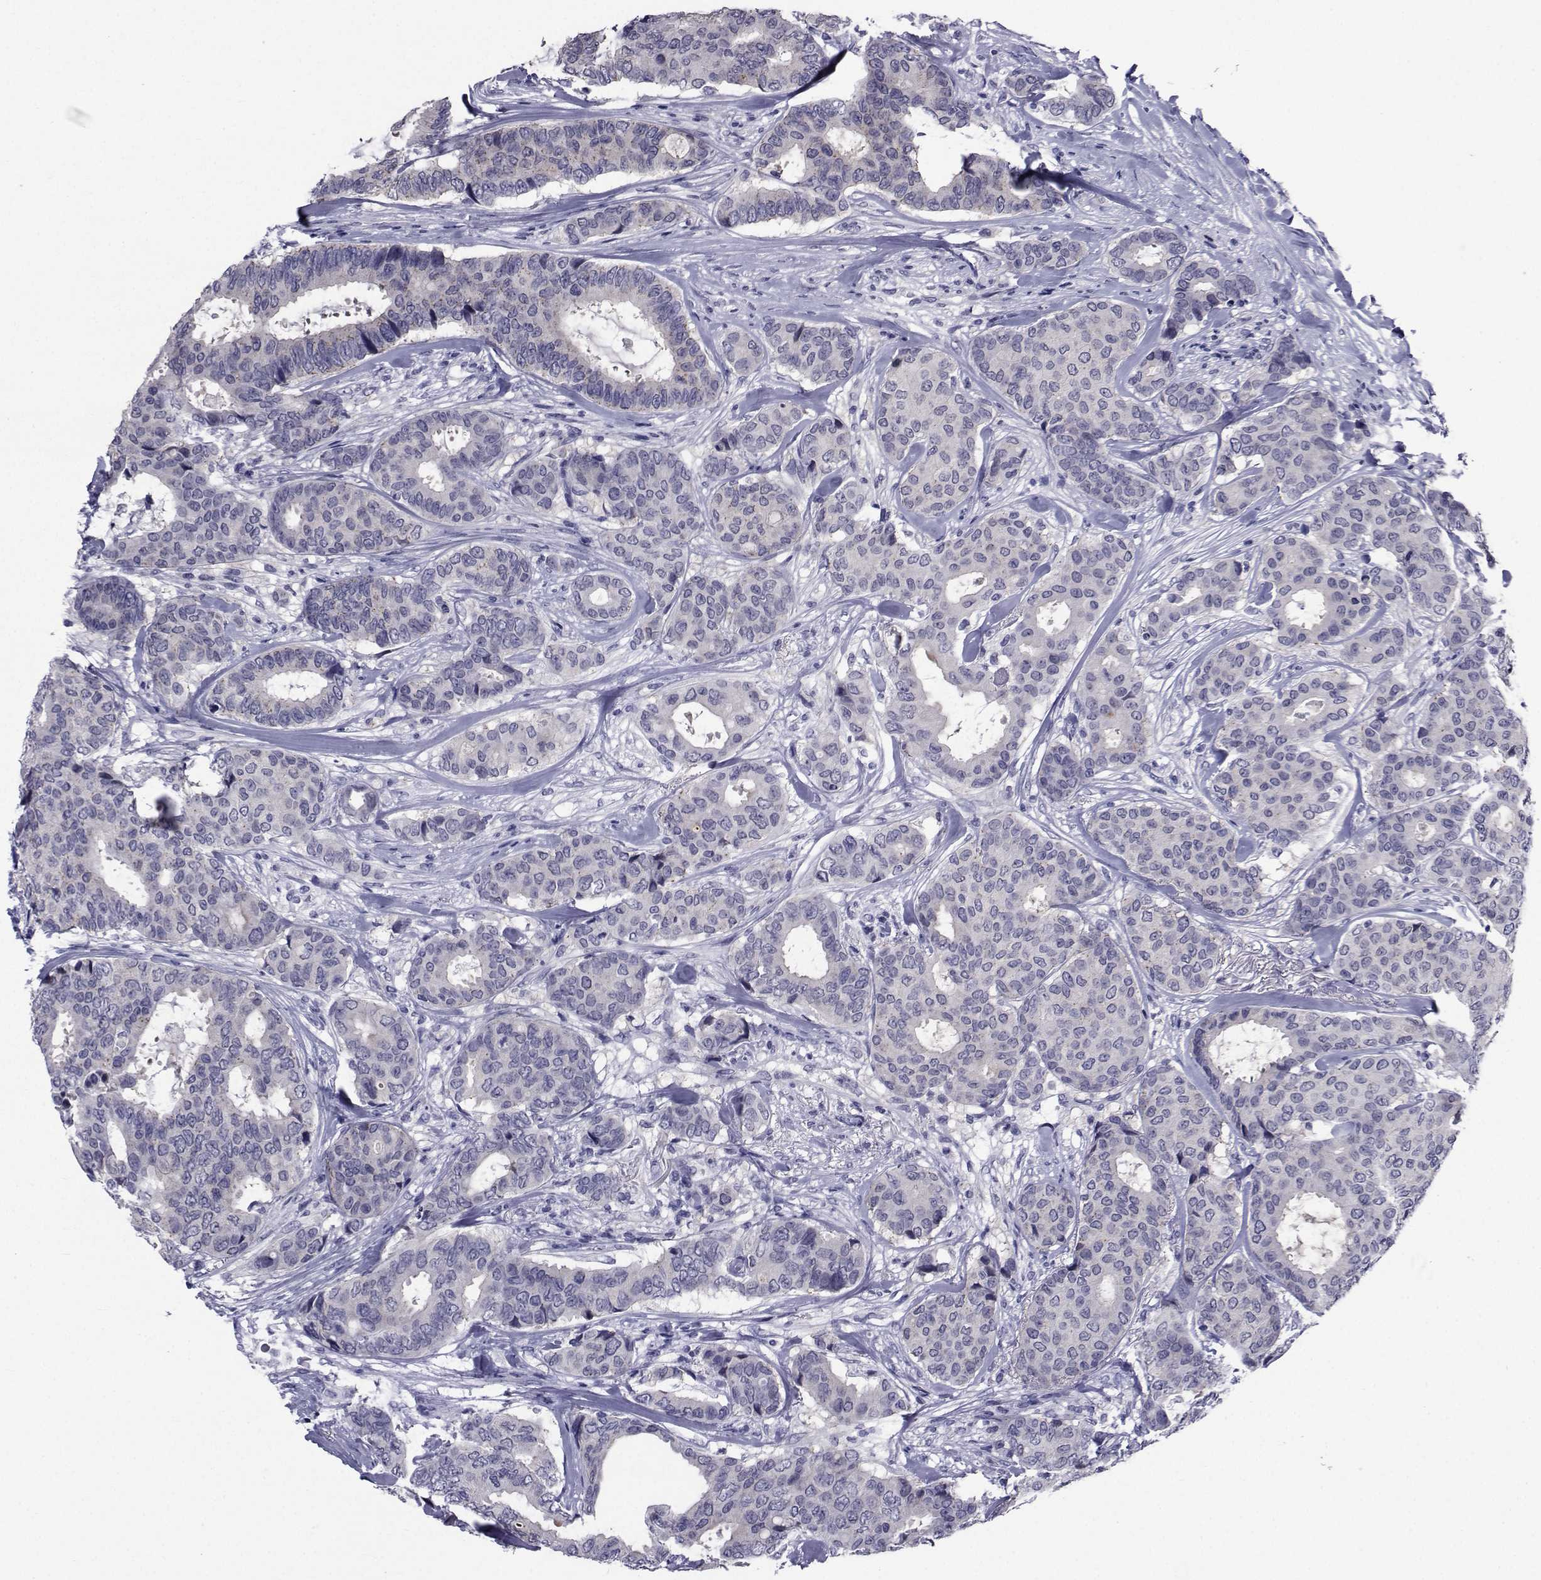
{"staining": {"intensity": "negative", "quantity": "none", "location": "none"}, "tissue": "breast cancer", "cell_type": "Tumor cells", "image_type": "cancer", "snomed": [{"axis": "morphology", "description": "Duct carcinoma"}, {"axis": "topography", "description": "Breast"}], "caption": "Tumor cells are negative for protein expression in human breast cancer. The staining was performed using DAB (3,3'-diaminobenzidine) to visualize the protein expression in brown, while the nuclei were stained in blue with hematoxylin (Magnification: 20x).", "gene": "SEMA5B", "patient": {"sex": "female", "age": 75}}